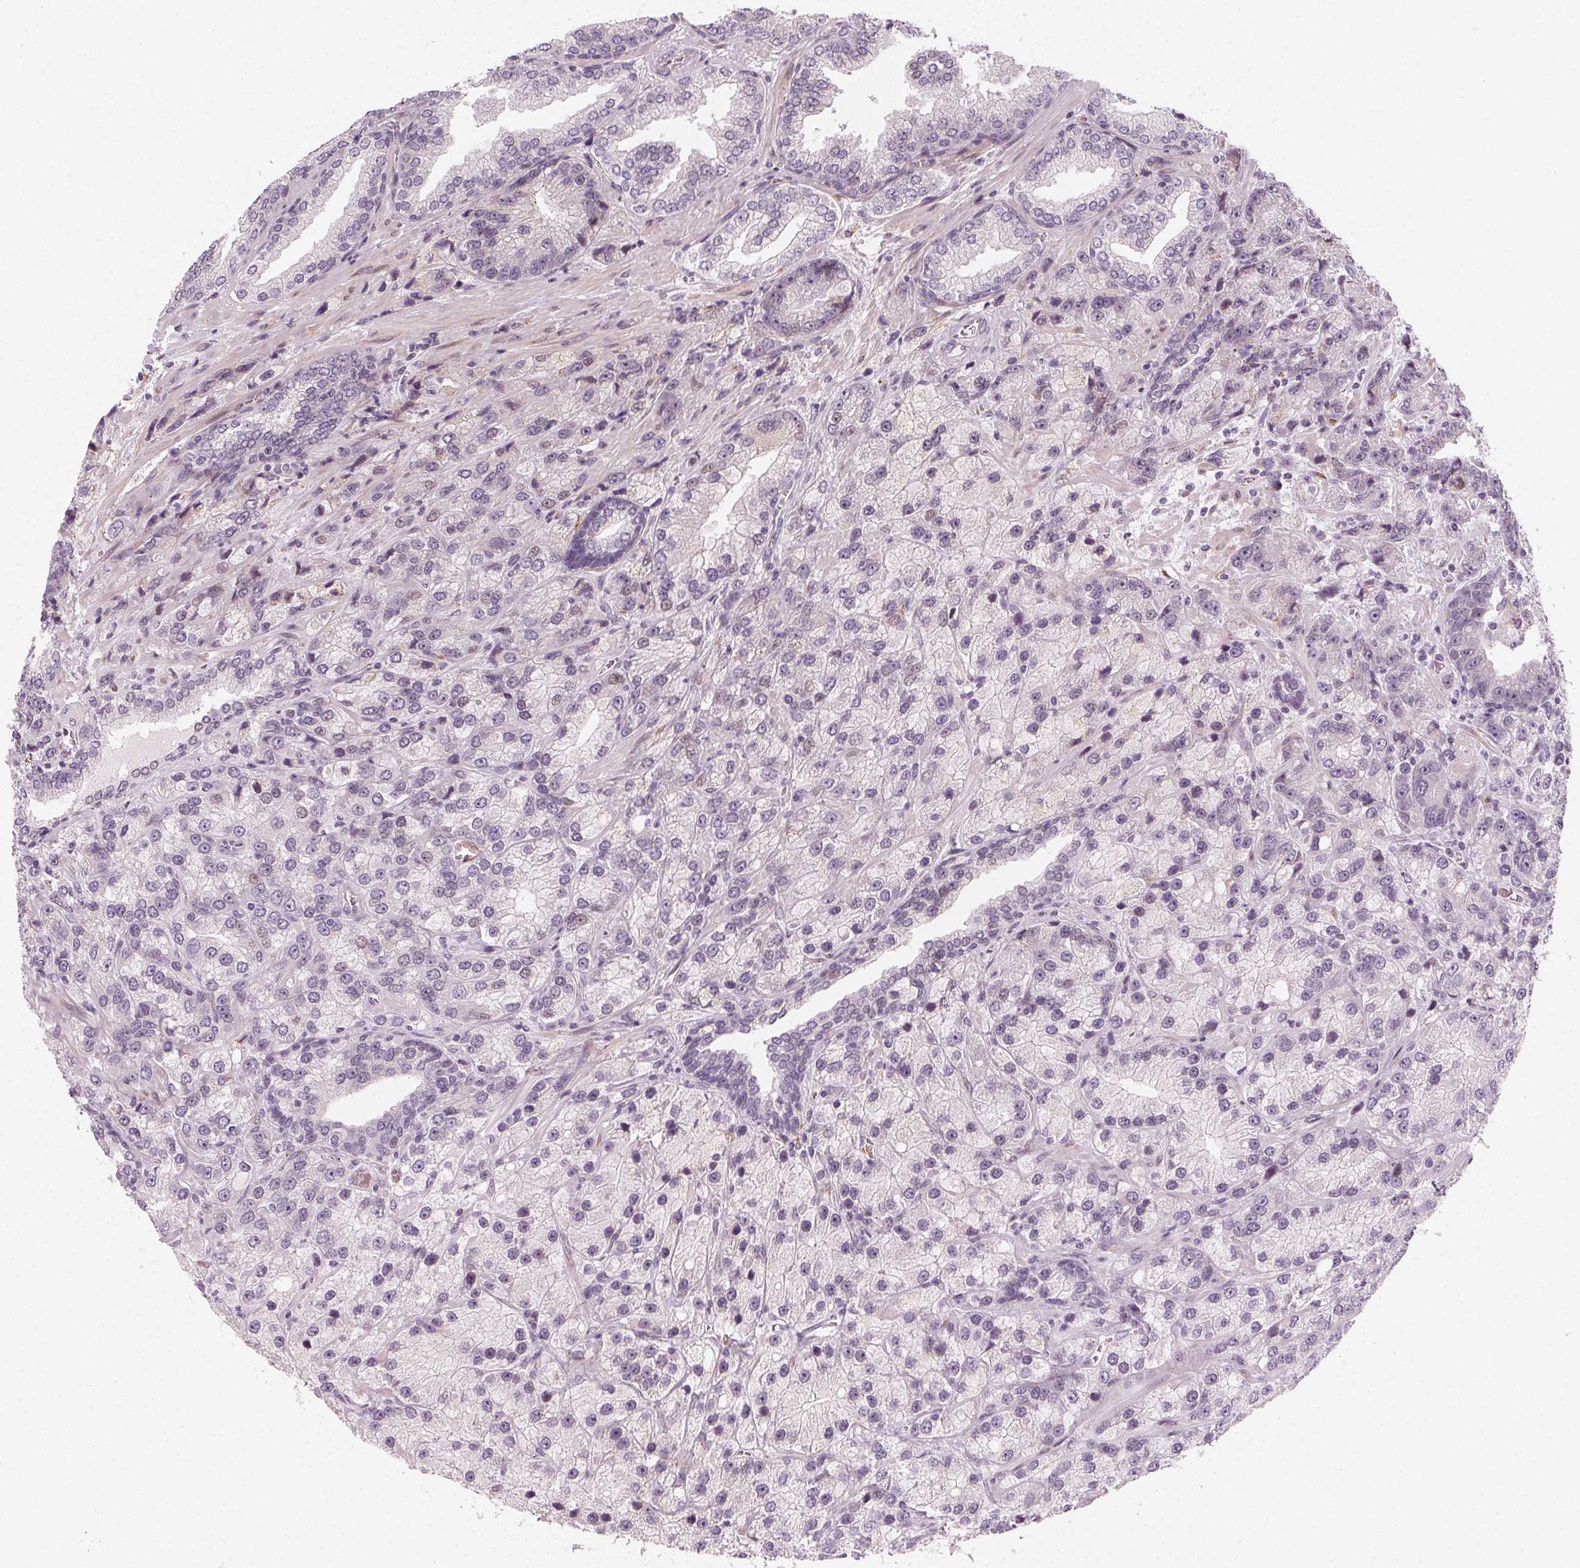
{"staining": {"intensity": "negative", "quantity": "none", "location": "none"}, "tissue": "prostate cancer", "cell_type": "Tumor cells", "image_type": "cancer", "snomed": [{"axis": "morphology", "description": "Adenocarcinoma, NOS"}, {"axis": "topography", "description": "Prostate"}], "caption": "Protein analysis of prostate cancer (adenocarcinoma) shows no significant positivity in tumor cells.", "gene": "CCDC96", "patient": {"sex": "male", "age": 63}}